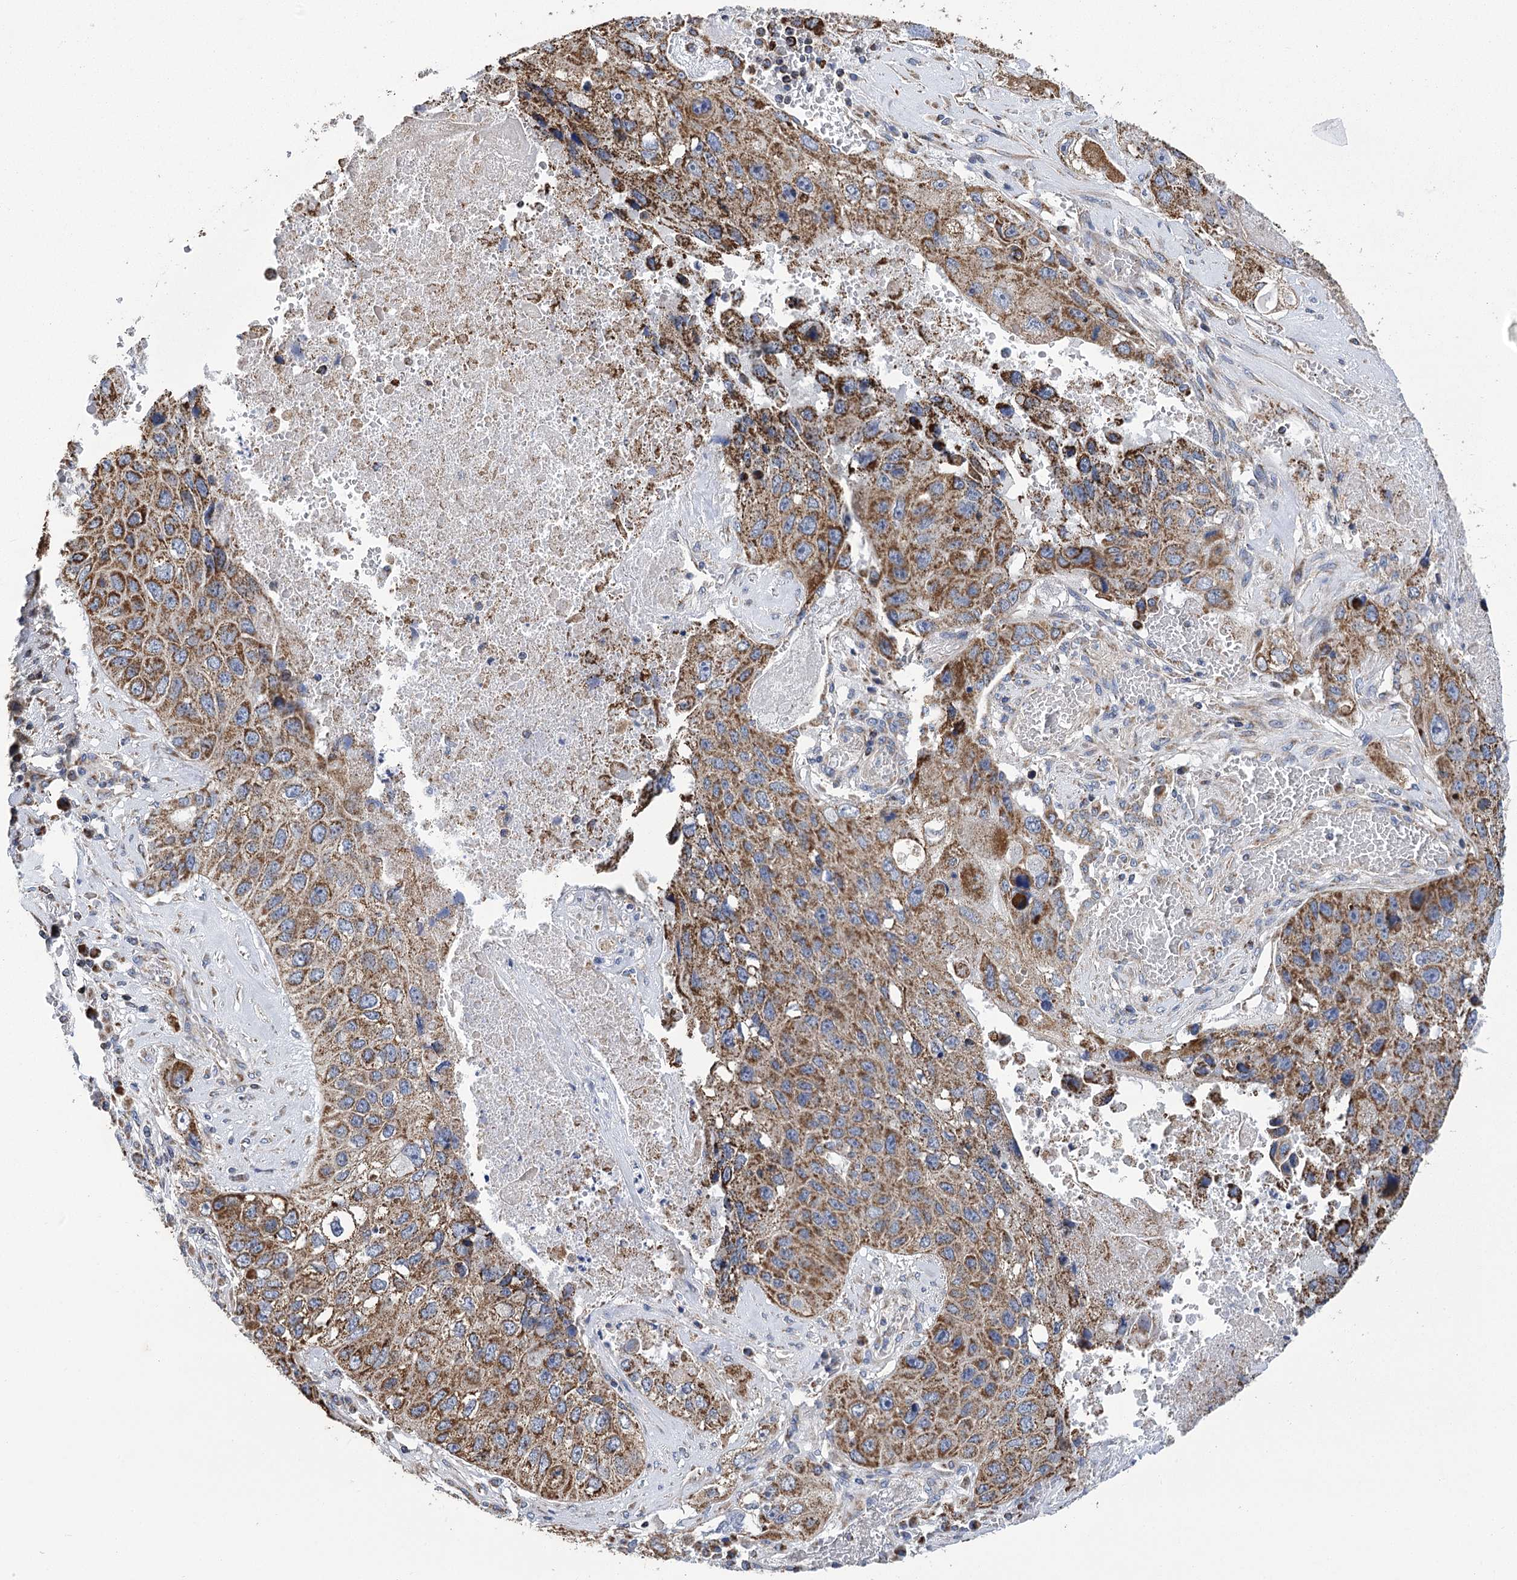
{"staining": {"intensity": "moderate", "quantity": ">75%", "location": "cytoplasmic/membranous"}, "tissue": "lung cancer", "cell_type": "Tumor cells", "image_type": "cancer", "snomed": [{"axis": "morphology", "description": "Squamous cell carcinoma, NOS"}, {"axis": "topography", "description": "Lung"}], "caption": "Squamous cell carcinoma (lung) tissue reveals moderate cytoplasmic/membranous staining in approximately >75% of tumor cells, visualized by immunohistochemistry. The staining was performed using DAB (3,3'-diaminobenzidine), with brown indicating positive protein expression. Nuclei are stained blue with hematoxylin.", "gene": "CCDC73", "patient": {"sex": "male", "age": 61}}